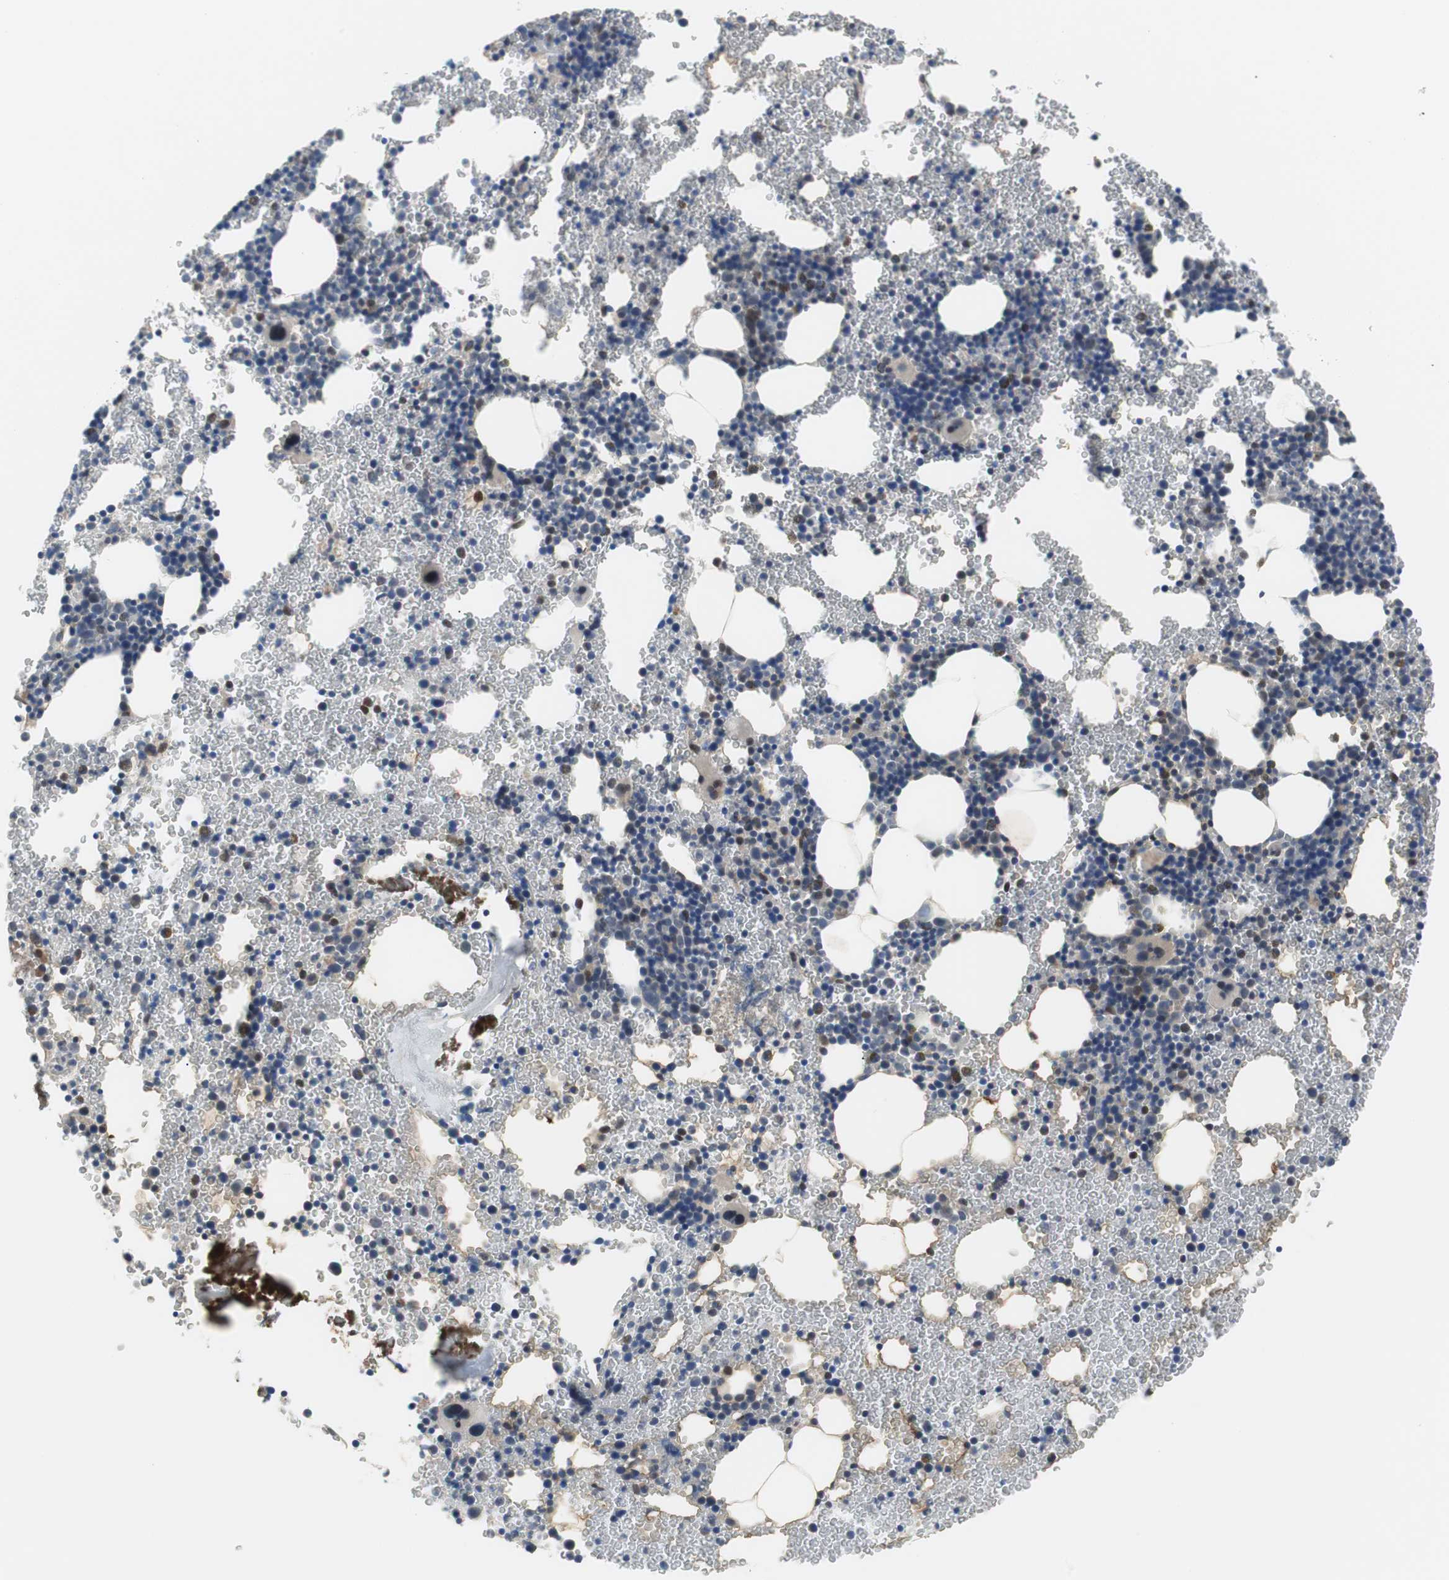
{"staining": {"intensity": "moderate", "quantity": "<25%", "location": "nuclear"}, "tissue": "bone marrow", "cell_type": "Hematopoietic cells", "image_type": "normal", "snomed": [{"axis": "morphology", "description": "Normal tissue, NOS"}, {"axis": "morphology", "description": "Inflammation, NOS"}, {"axis": "topography", "description": "Bone marrow"}], "caption": "IHC micrograph of normal bone marrow: bone marrow stained using immunohistochemistry (IHC) reveals low levels of moderate protein expression localized specifically in the nuclear of hematopoietic cells, appearing as a nuclear brown color.", "gene": "MAP2K4", "patient": {"sex": "male", "age": 22}}